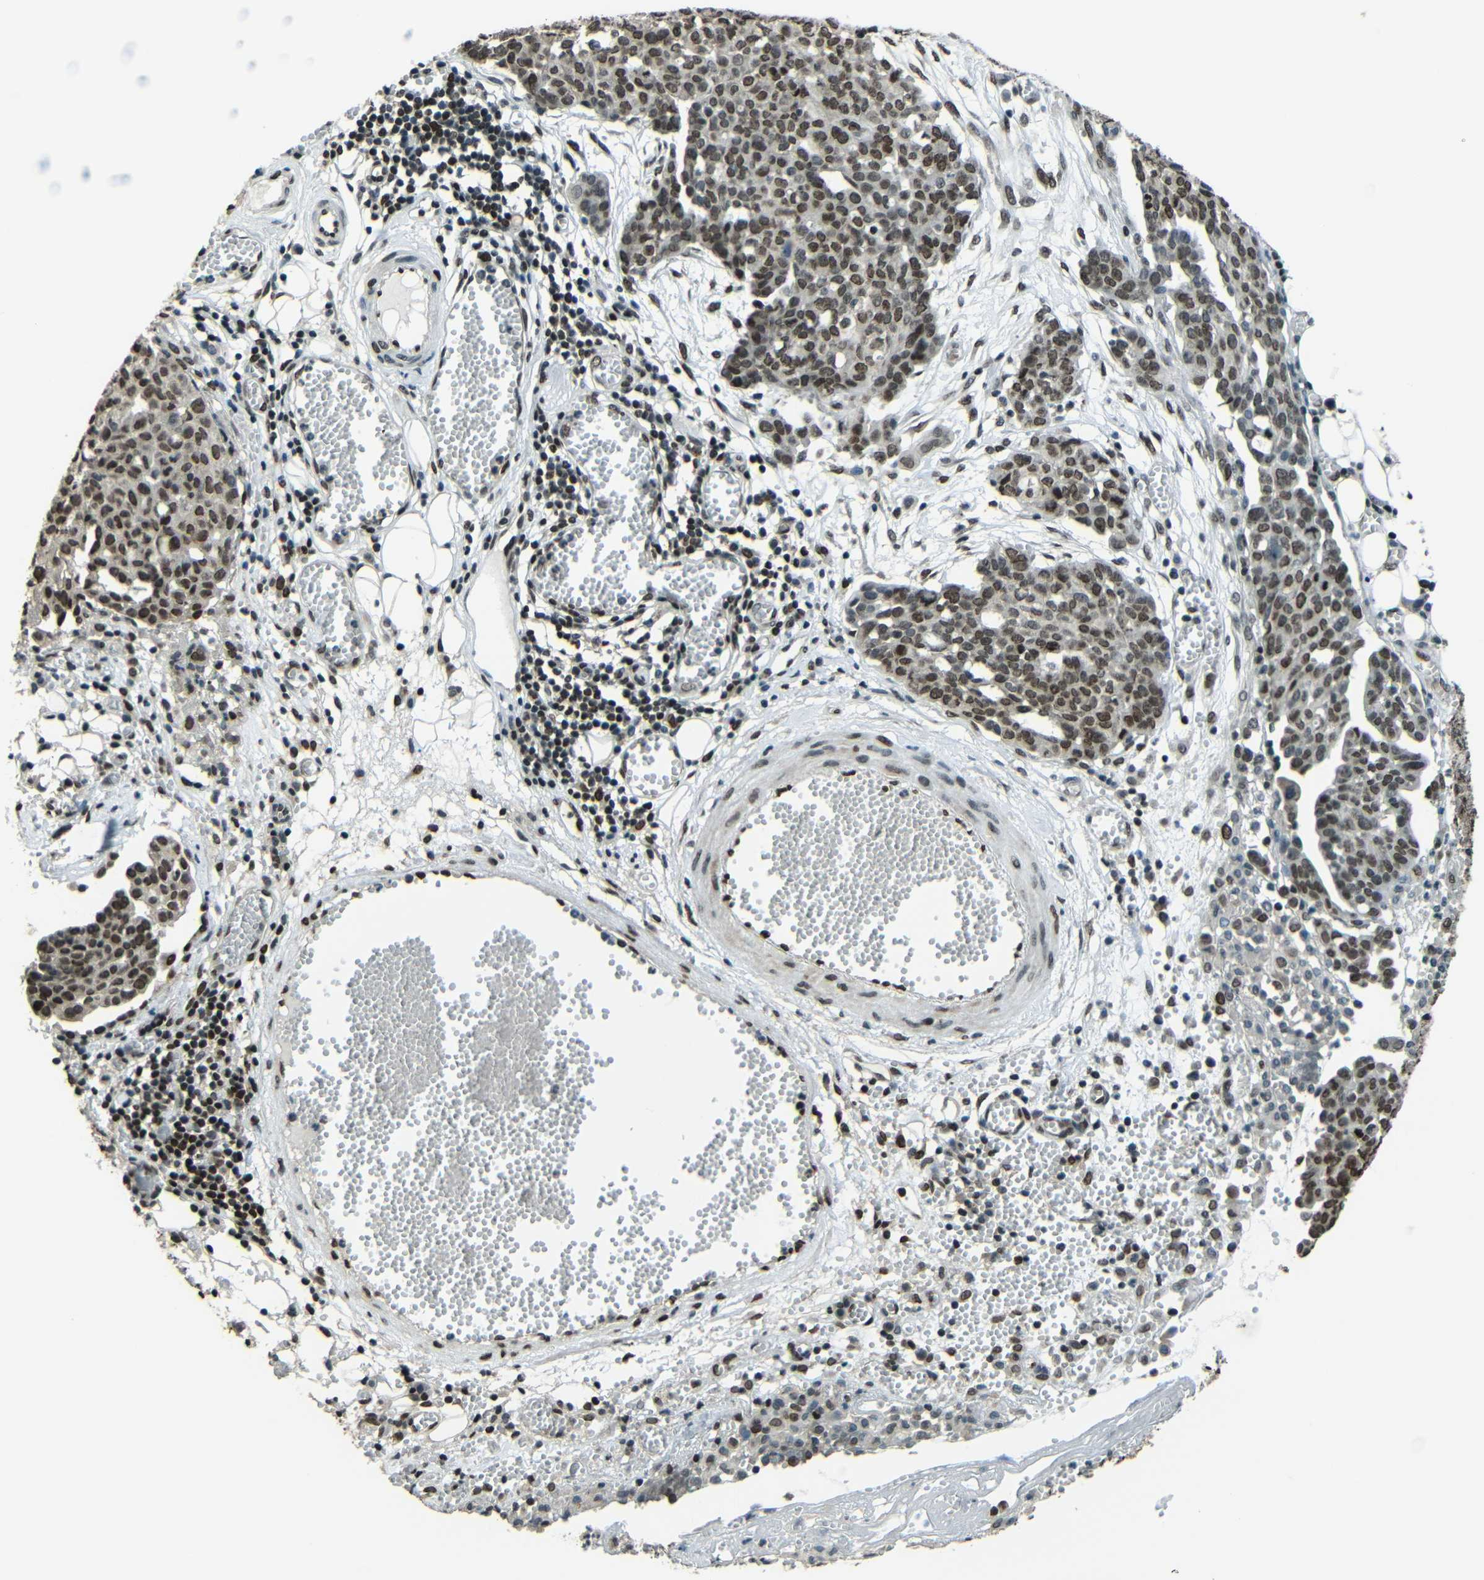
{"staining": {"intensity": "moderate", "quantity": "25%-75%", "location": "nuclear"}, "tissue": "ovarian cancer", "cell_type": "Tumor cells", "image_type": "cancer", "snomed": [{"axis": "morphology", "description": "Cystadenocarcinoma, serous, NOS"}, {"axis": "topography", "description": "Soft tissue"}, {"axis": "topography", "description": "Ovary"}], "caption": "Tumor cells demonstrate medium levels of moderate nuclear staining in about 25%-75% of cells in human ovarian serous cystadenocarcinoma.", "gene": "PSIP1", "patient": {"sex": "female", "age": 57}}